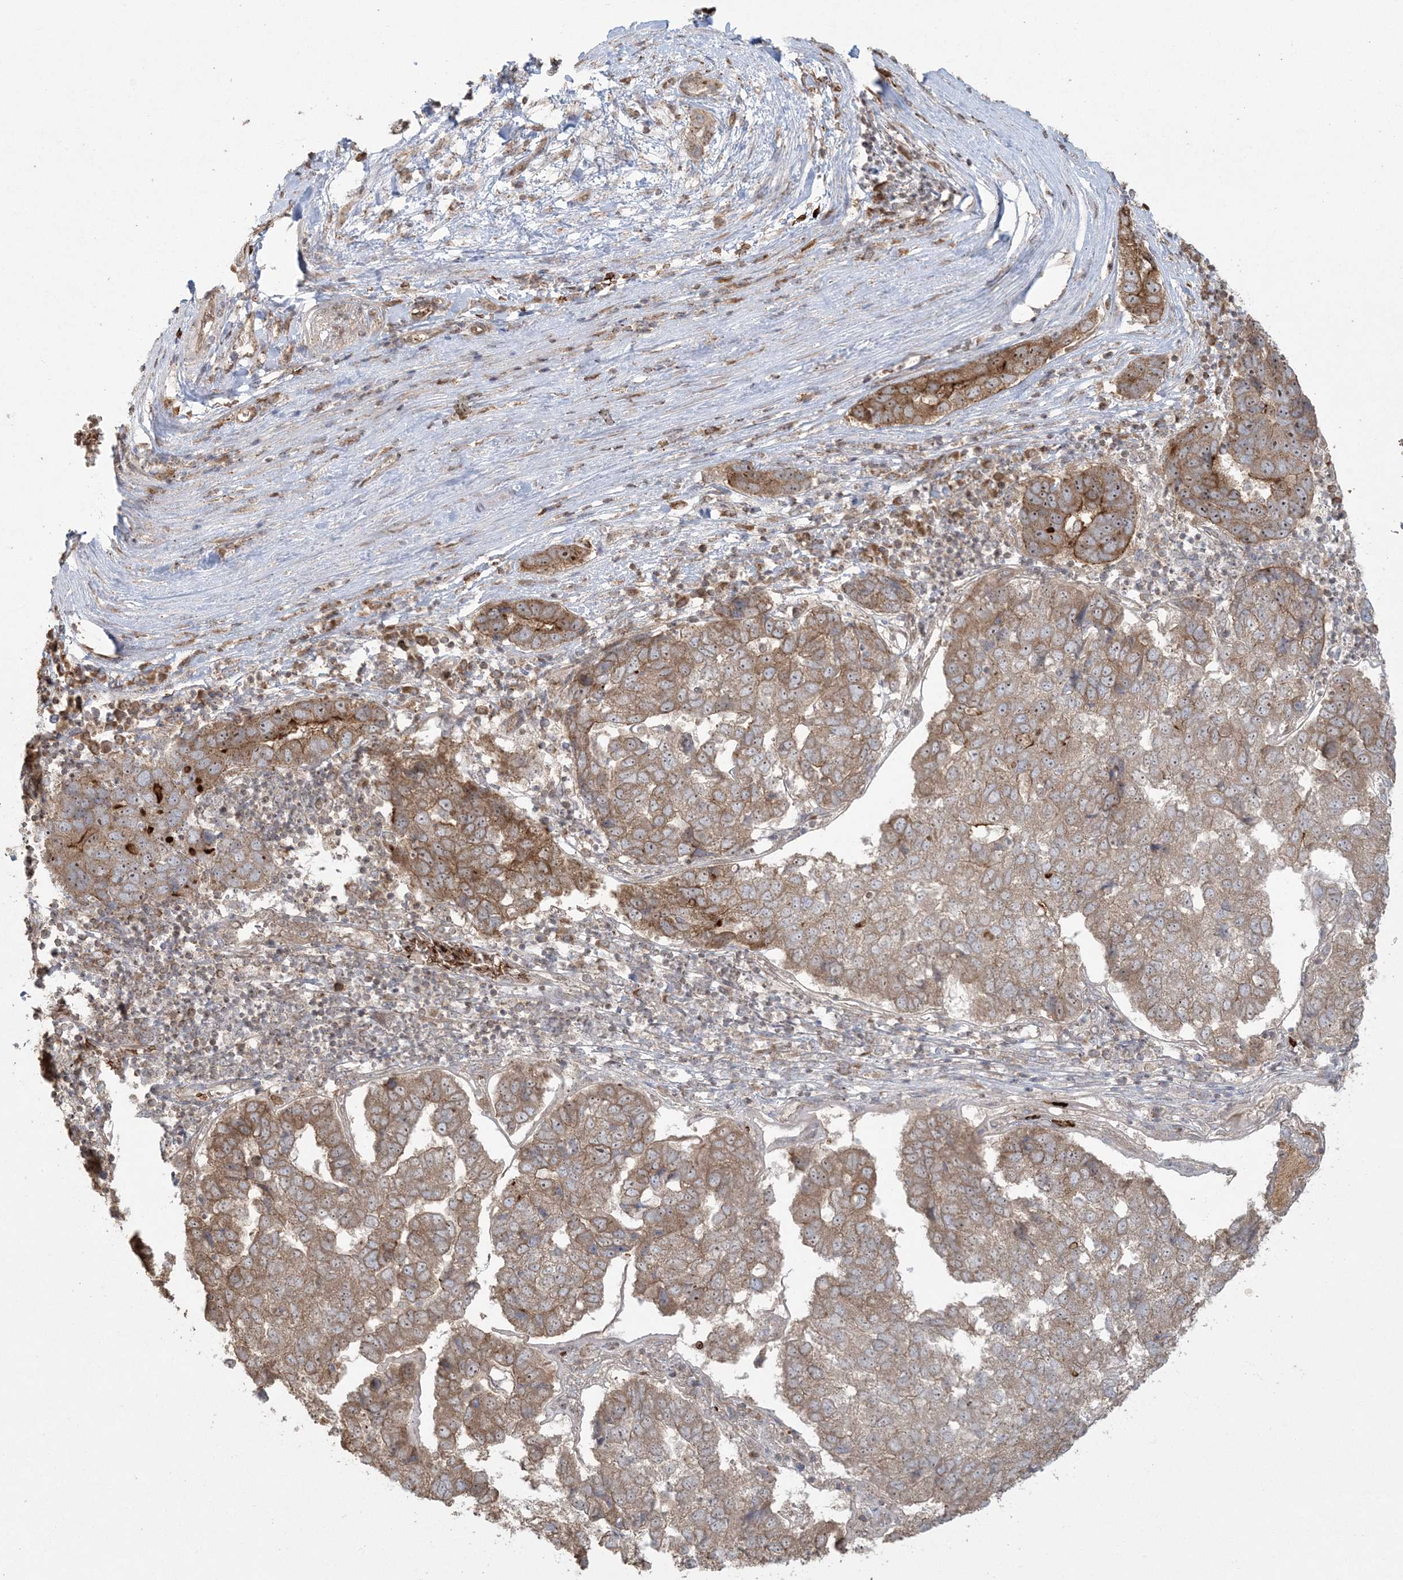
{"staining": {"intensity": "moderate", "quantity": "25%-75%", "location": "cytoplasmic/membranous"}, "tissue": "pancreatic cancer", "cell_type": "Tumor cells", "image_type": "cancer", "snomed": [{"axis": "morphology", "description": "Adenocarcinoma, NOS"}, {"axis": "topography", "description": "Pancreas"}], "caption": "Human pancreatic cancer (adenocarcinoma) stained with a brown dye exhibits moderate cytoplasmic/membranous positive staining in about 25%-75% of tumor cells.", "gene": "ABCF3", "patient": {"sex": "female", "age": 61}}